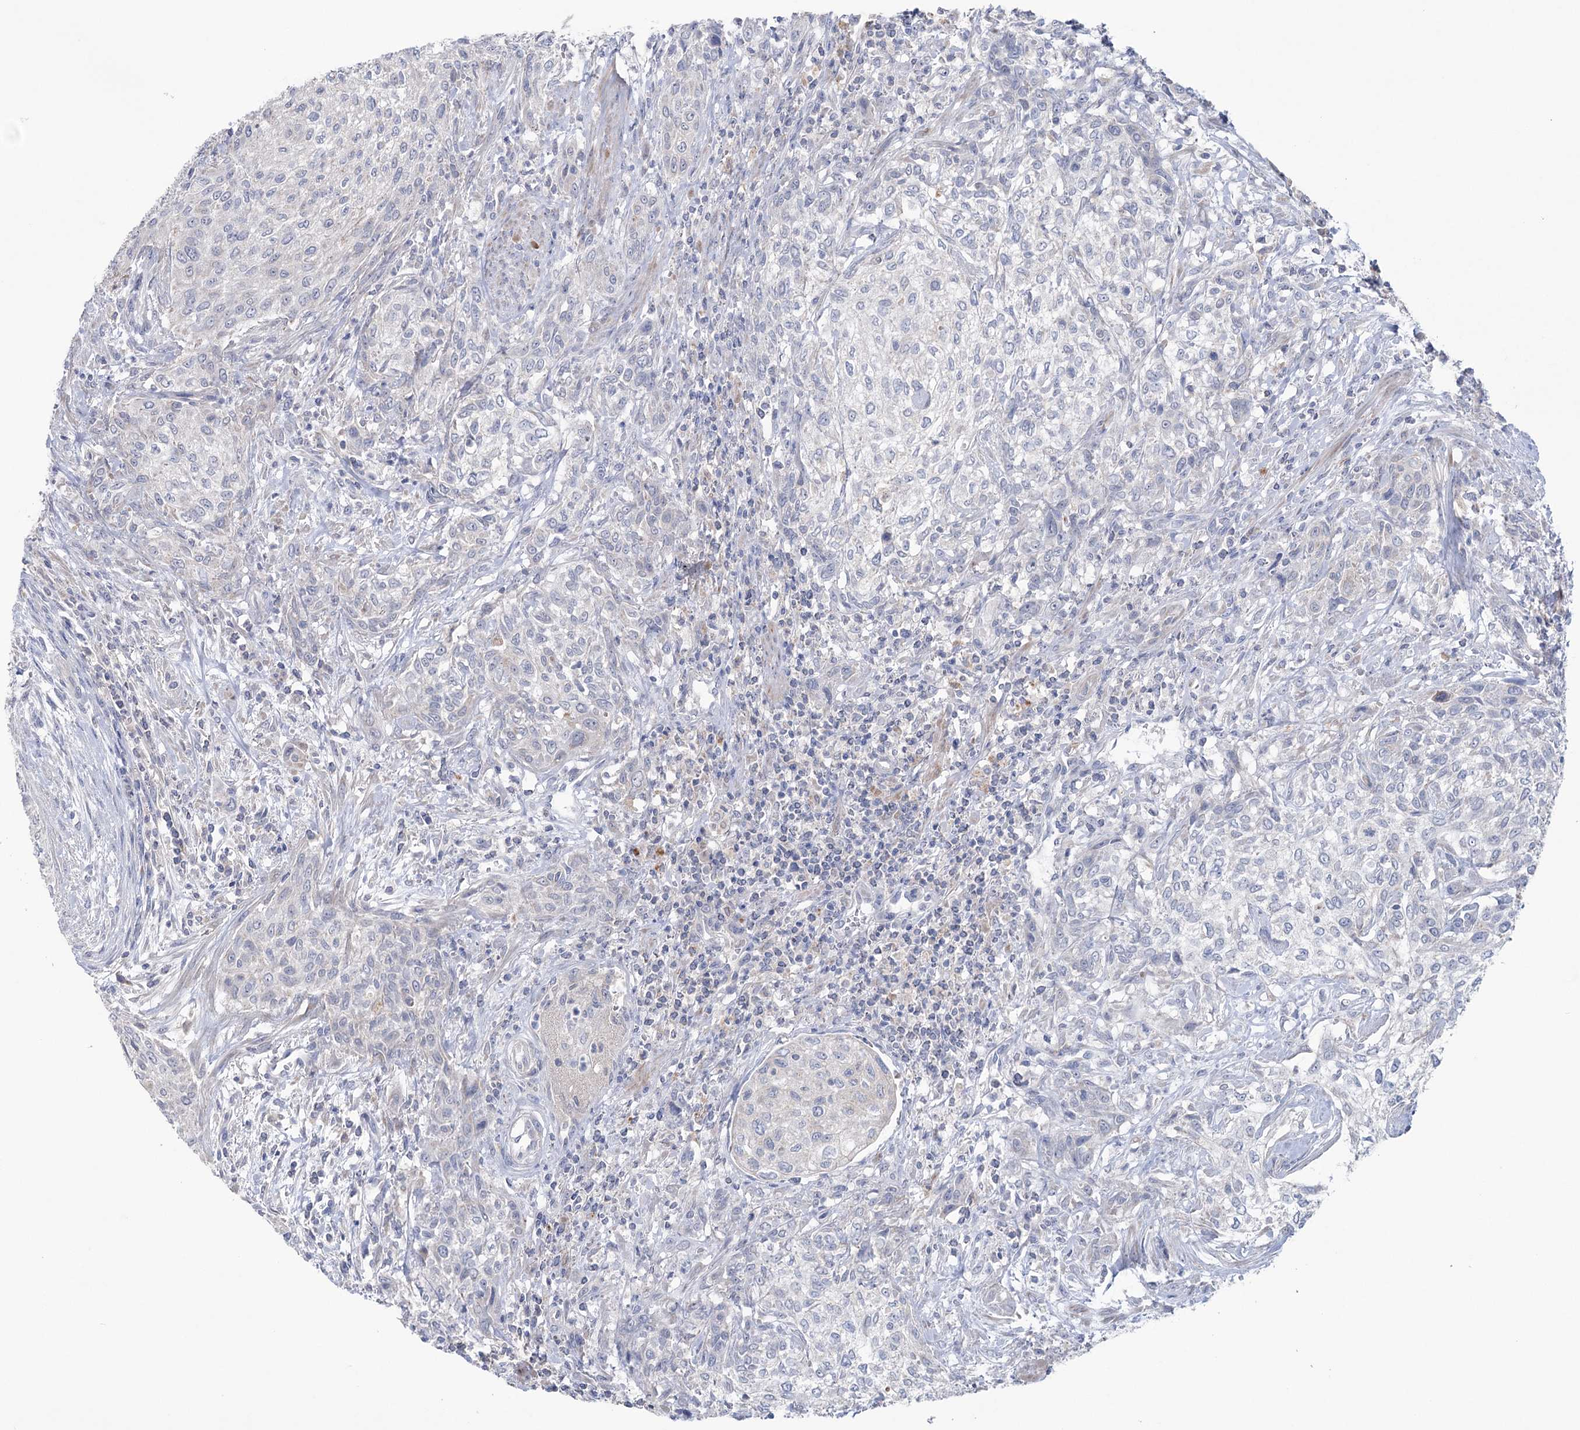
{"staining": {"intensity": "negative", "quantity": "none", "location": "none"}, "tissue": "urothelial cancer", "cell_type": "Tumor cells", "image_type": "cancer", "snomed": [{"axis": "morphology", "description": "Normal tissue, NOS"}, {"axis": "morphology", "description": "Urothelial carcinoma, NOS"}, {"axis": "topography", "description": "Urinary bladder"}, {"axis": "topography", "description": "Peripheral nerve tissue"}], "caption": "Image shows no protein staining in tumor cells of urothelial cancer tissue.", "gene": "MTCH2", "patient": {"sex": "male", "age": 35}}